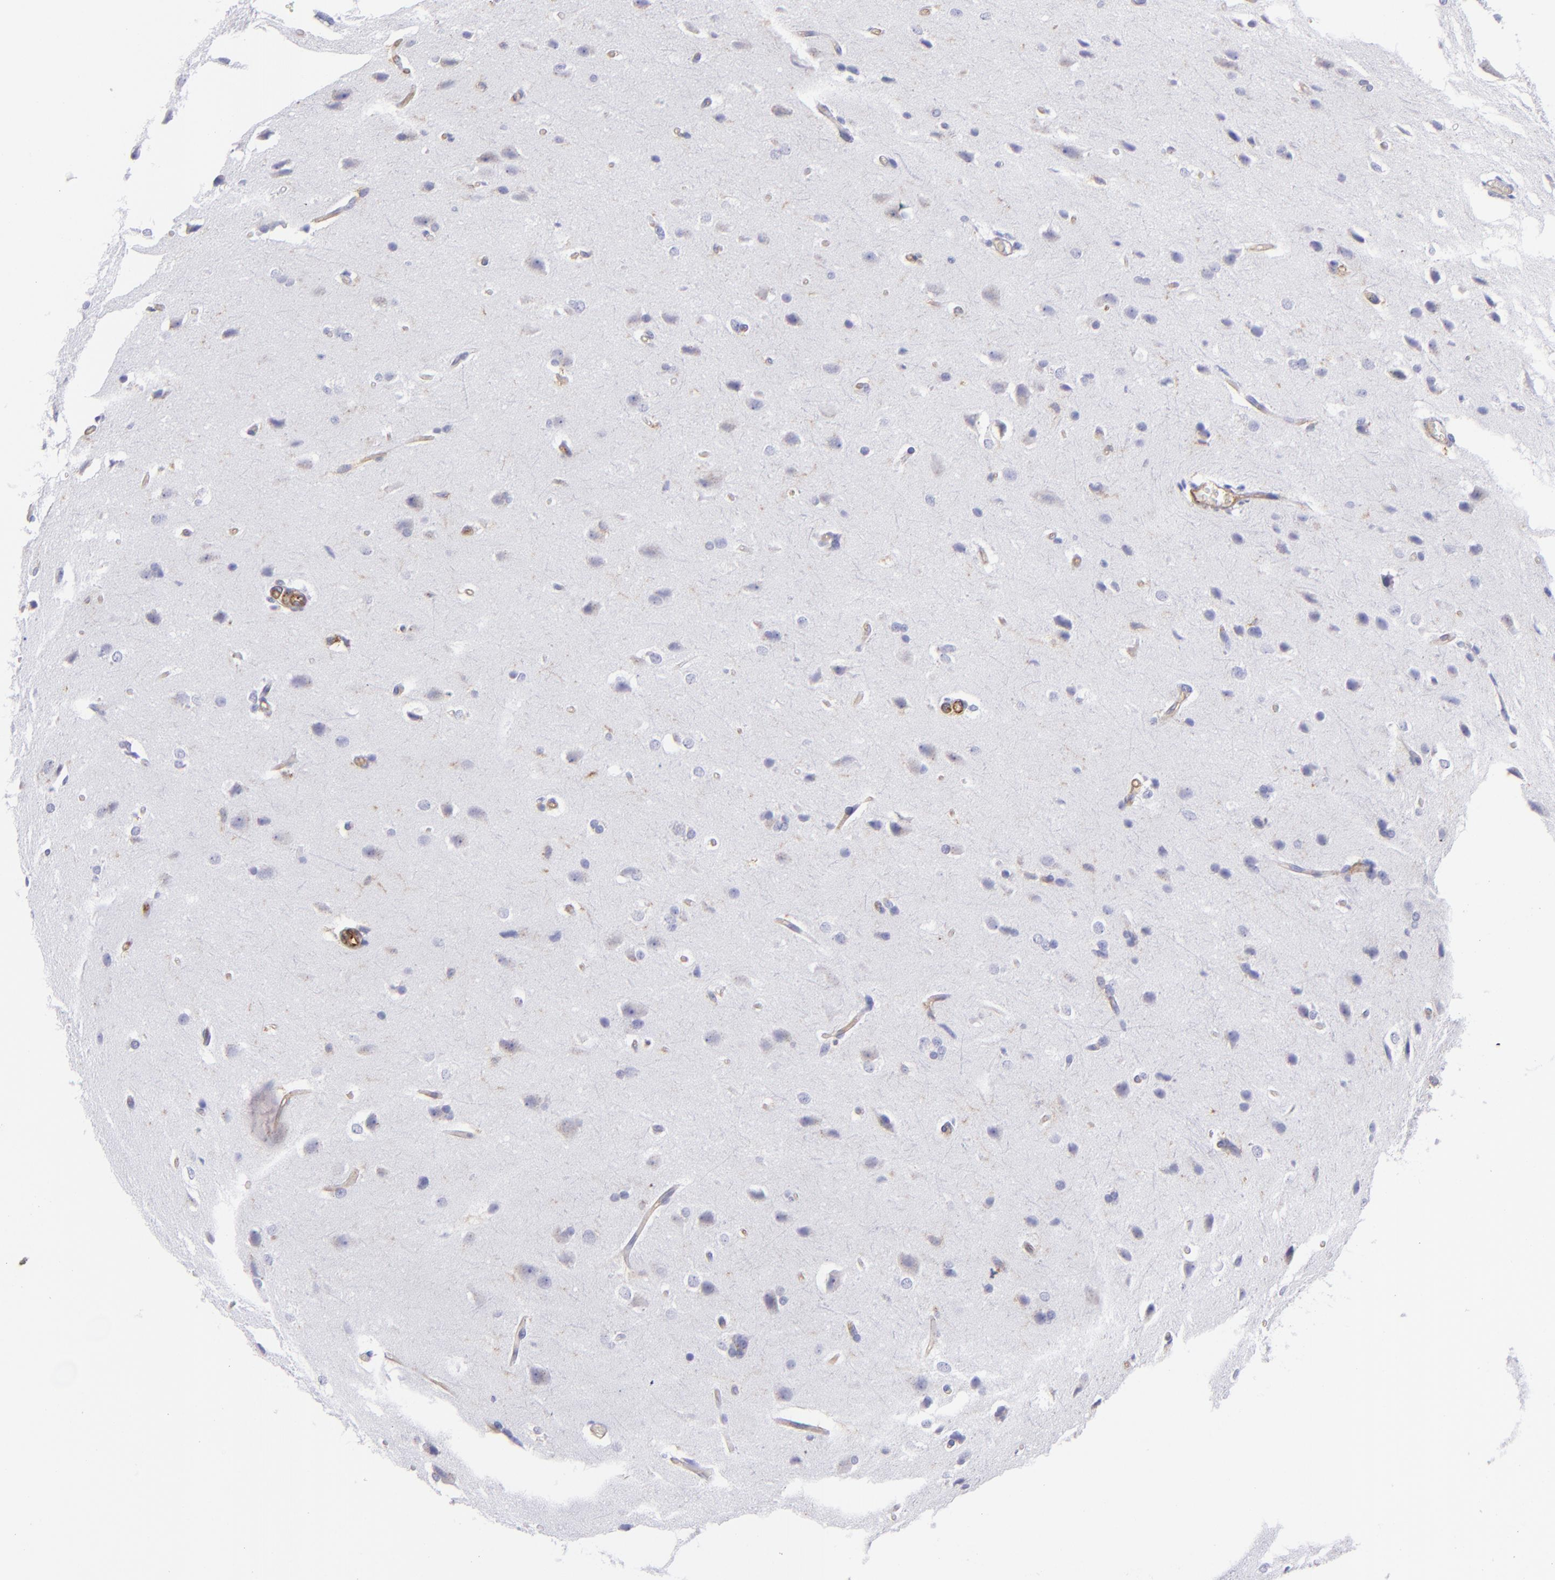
{"staining": {"intensity": "weak", "quantity": "<25%", "location": "none"}, "tissue": "glioma", "cell_type": "Tumor cells", "image_type": "cancer", "snomed": [{"axis": "morphology", "description": "Glioma, malignant, High grade"}, {"axis": "topography", "description": "Brain"}], "caption": "Human glioma stained for a protein using immunohistochemistry (IHC) demonstrates no staining in tumor cells.", "gene": "ENTPD1", "patient": {"sex": "male", "age": 68}}